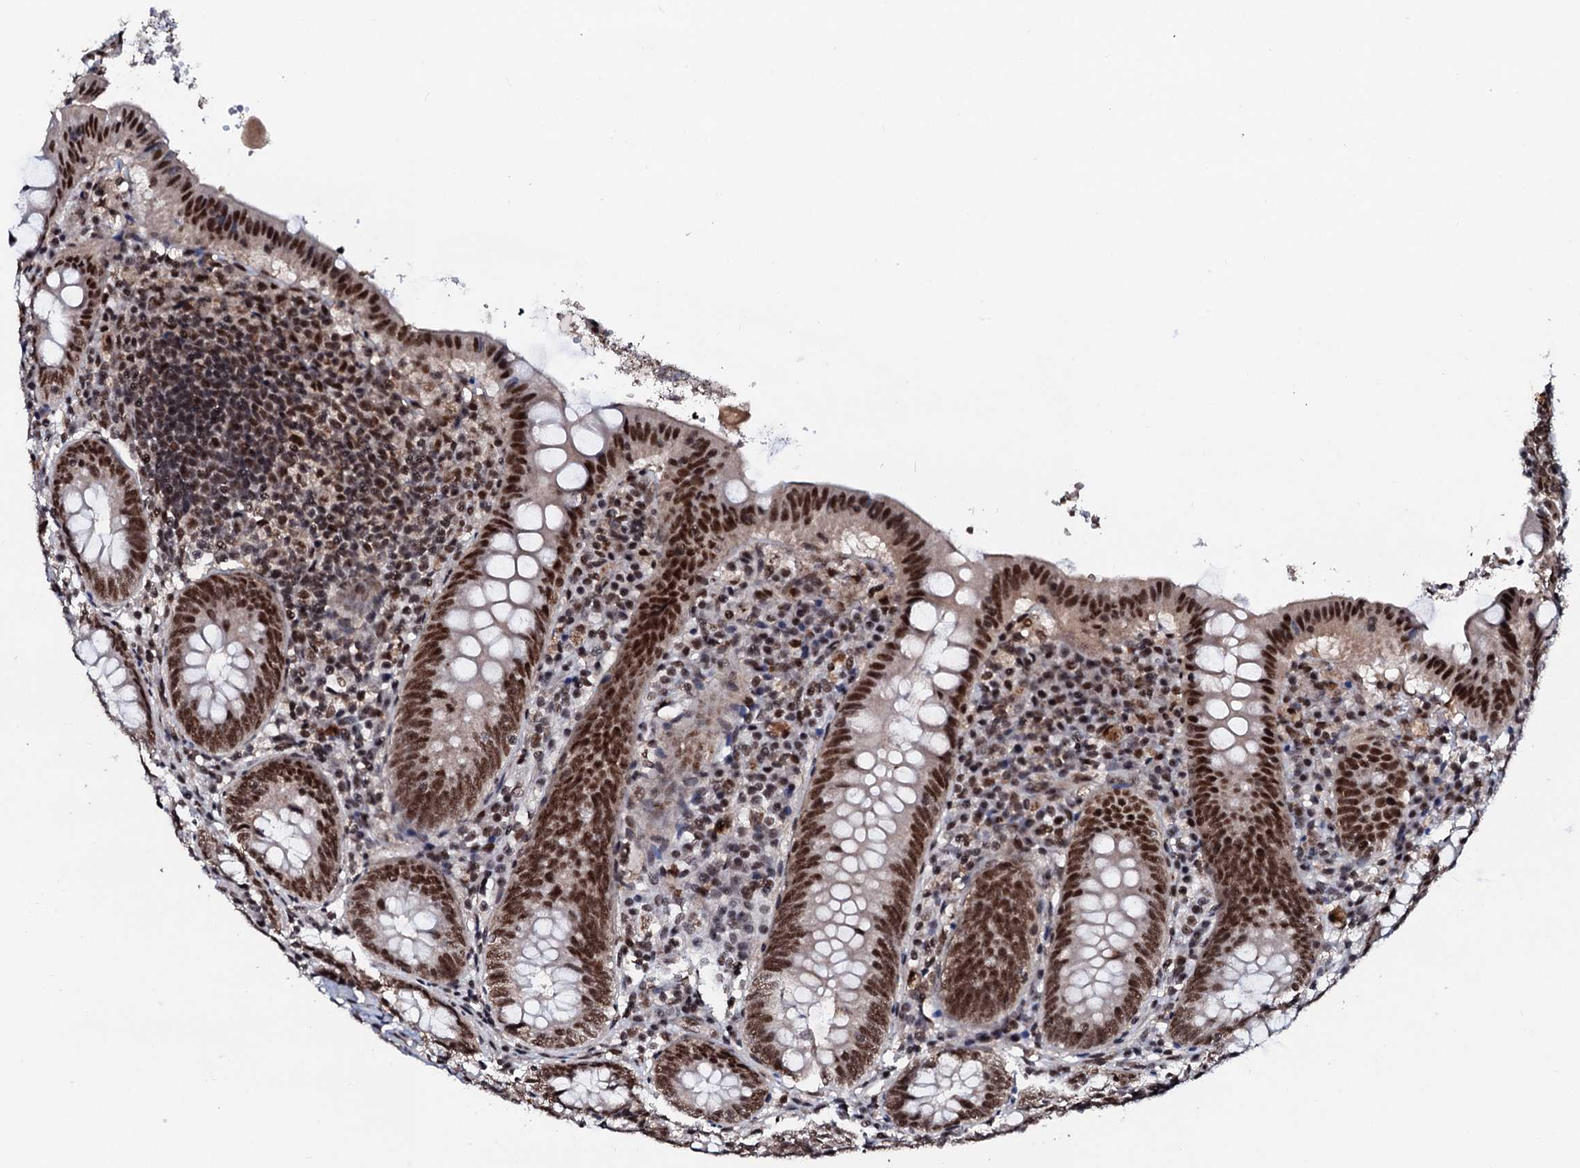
{"staining": {"intensity": "strong", "quantity": ">75%", "location": "nuclear"}, "tissue": "appendix", "cell_type": "Glandular cells", "image_type": "normal", "snomed": [{"axis": "morphology", "description": "Normal tissue, NOS"}, {"axis": "topography", "description": "Appendix"}], "caption": "A high-resolution image shows IHC staining of unremarkable appendix, which exhibits strong nuclear expression in about >75% of glandular cells. (IHC, brightfield microscopy, high magnification).", "gene": "PRPF18", "patient": {"sex": "female", "age": 54}}